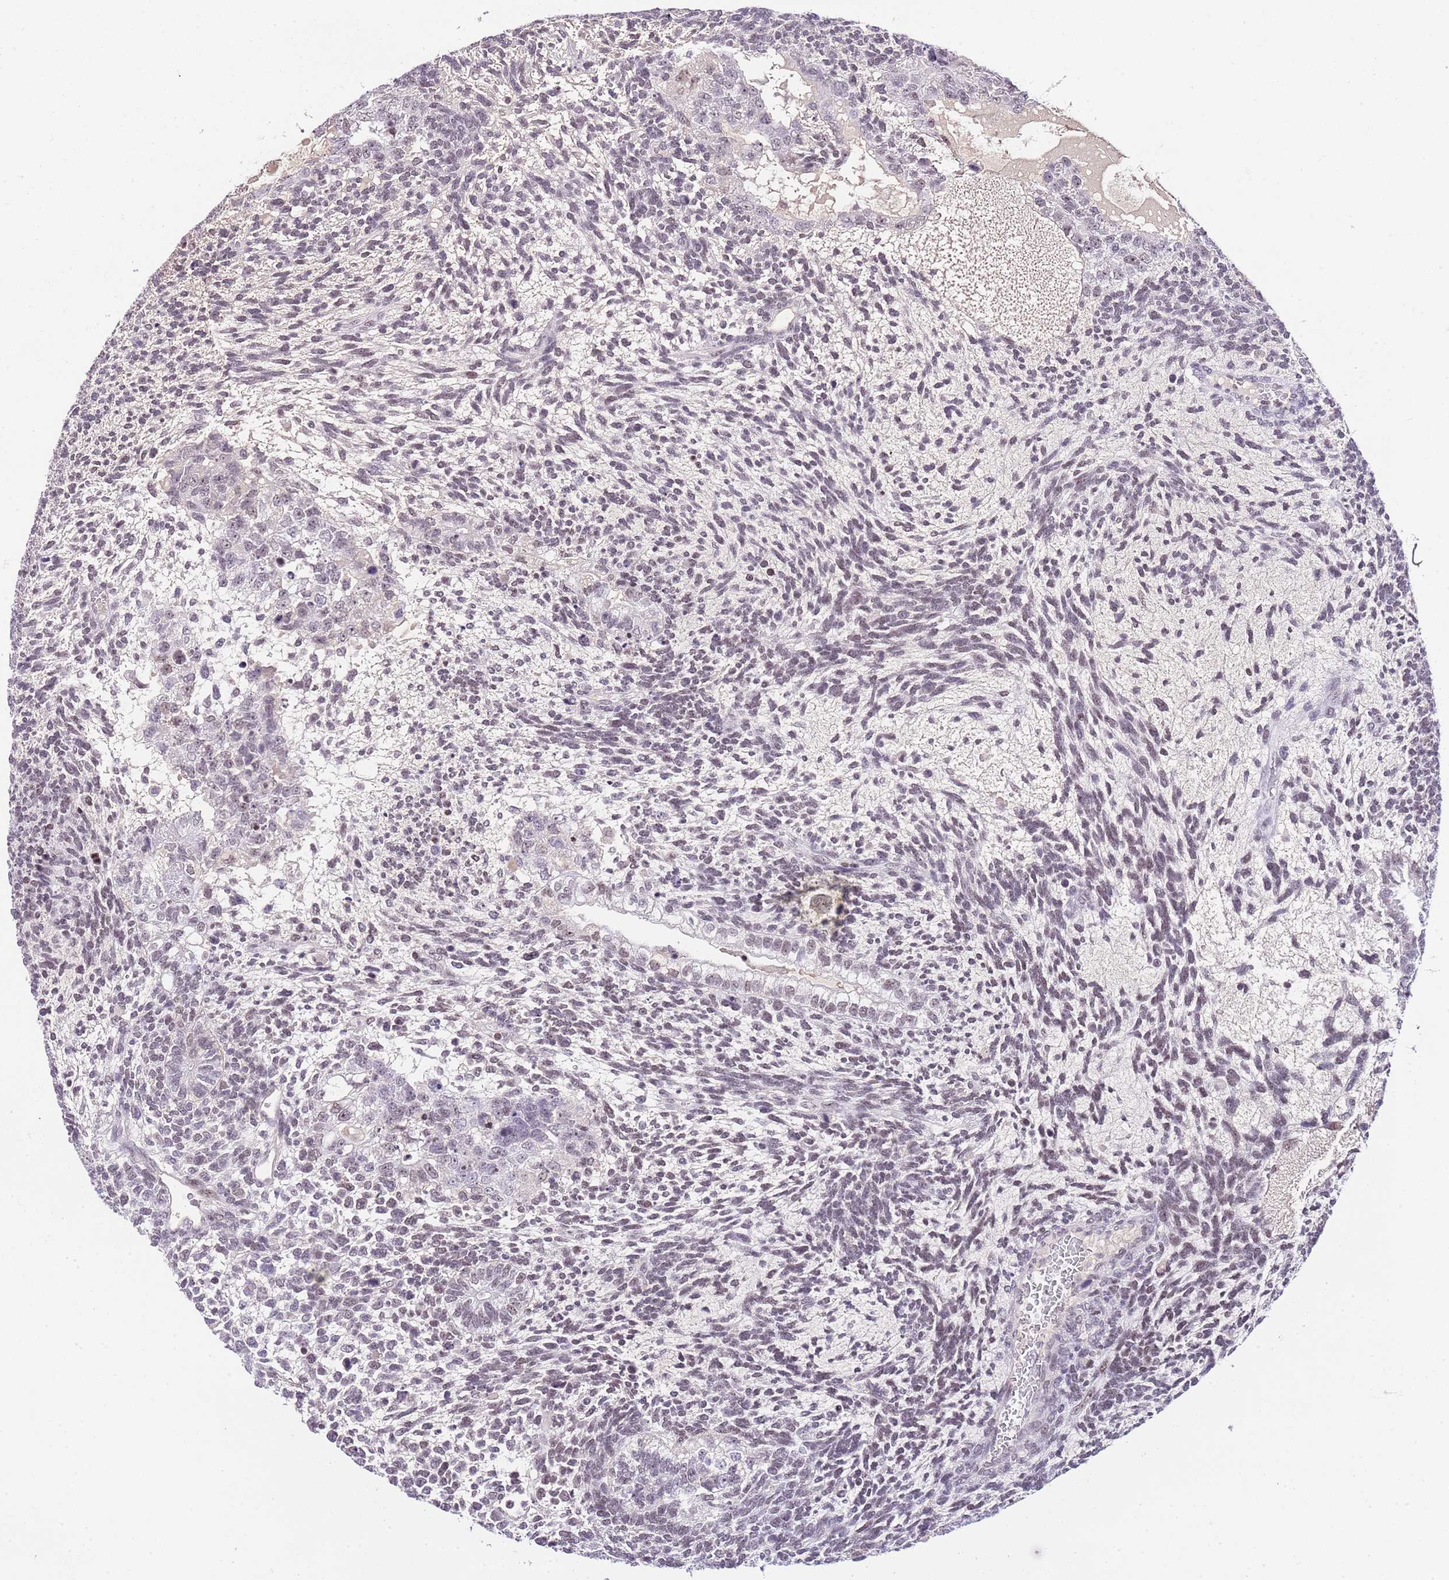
{"staining": {"intensity": "weak", "quantity": "25%-75%", "location": "nuclear"}, "tissue": "testis cancer", "cell_type": "Tumor cells", "image_type": "cancer", "snomed": [{"axis": "morphology", "description": "Carcinoma, Embryonal, NOS"}, {"axis": "topography", "description": "Testis"}], "caption": "Protein expression analysis of human embryonal carcinoma (testis) reveals weak nuclear staining in approximately 25%-75% of tumor cells. Using DAB (3,3'-diaminobenzidine) (brown) and hematoxylin (blue) stains, captured at high magnification using brightfield microscopy.", "gene": "NOP56", "patient": {"sex": "male", "age": 23}}